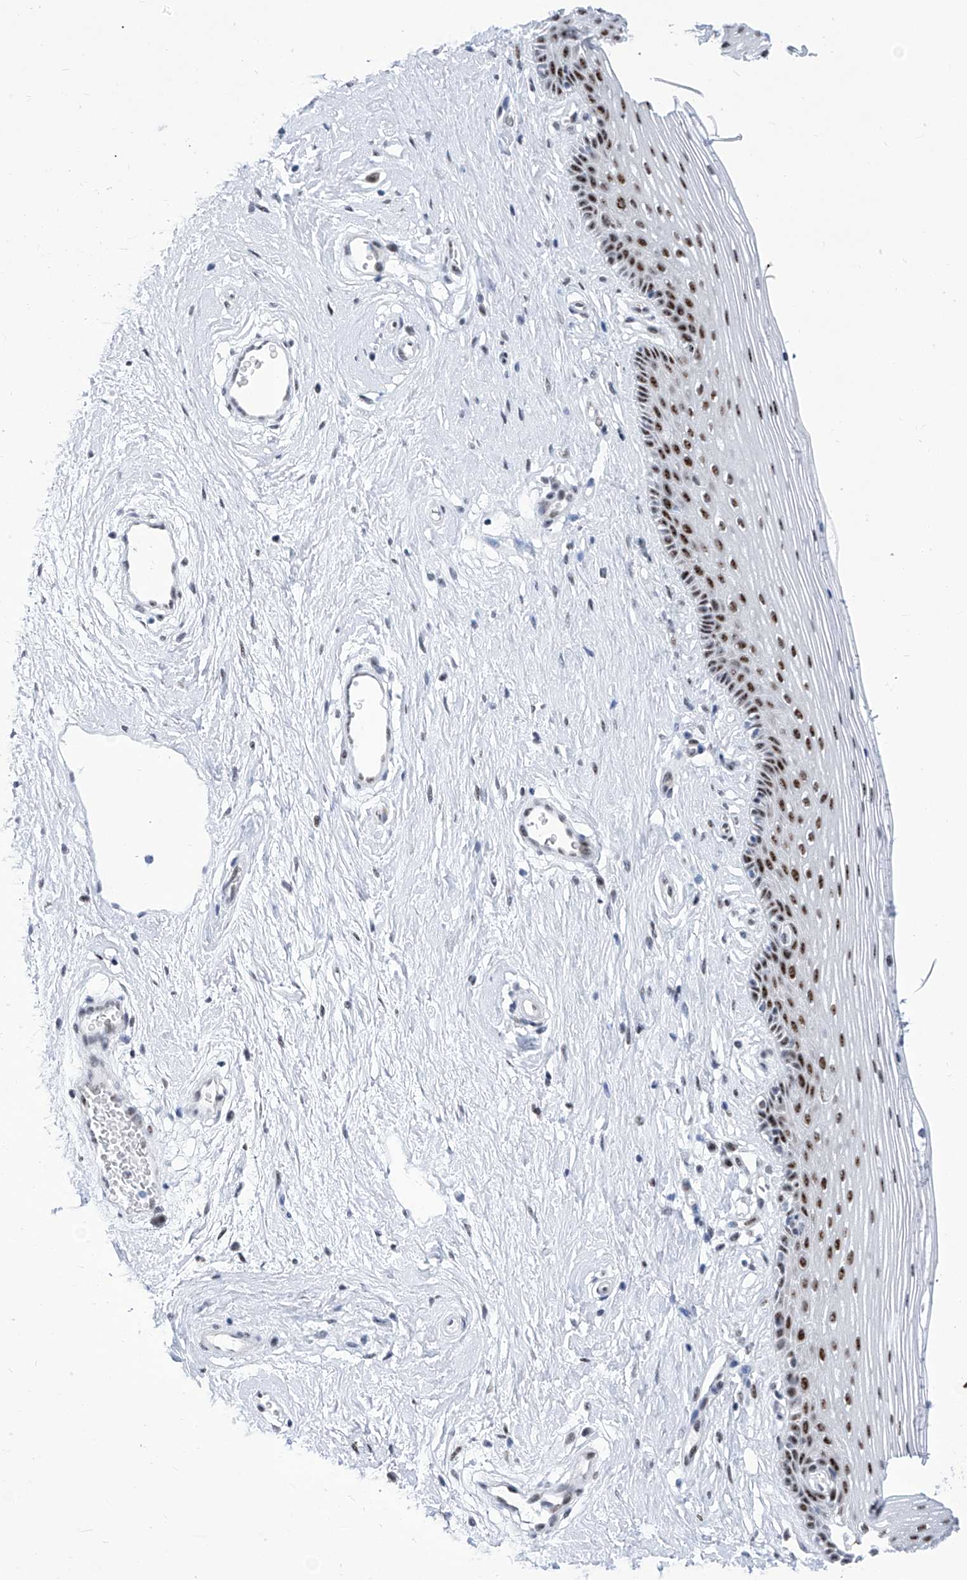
{"staining": {"intensity": "moderate", "quantity": "25%-75%", "location": "nuclear"}, "tissue": "vagina", "cell_type": "Squamous epithelial cells", "image_type": "normal", "snomed": [{"axis": "morphology", "description": "Normal tissue, NOS"}, {"axis": "topography", "description": "Vagina"}], "caption": "Human vagina stained for a protein (brown) demonstrates moderate nuclear positive expression in approximately 25%-75% of squamous epithelial cells.", "gene": "SART1", "patient": {"sex": "female", "age": 46}}